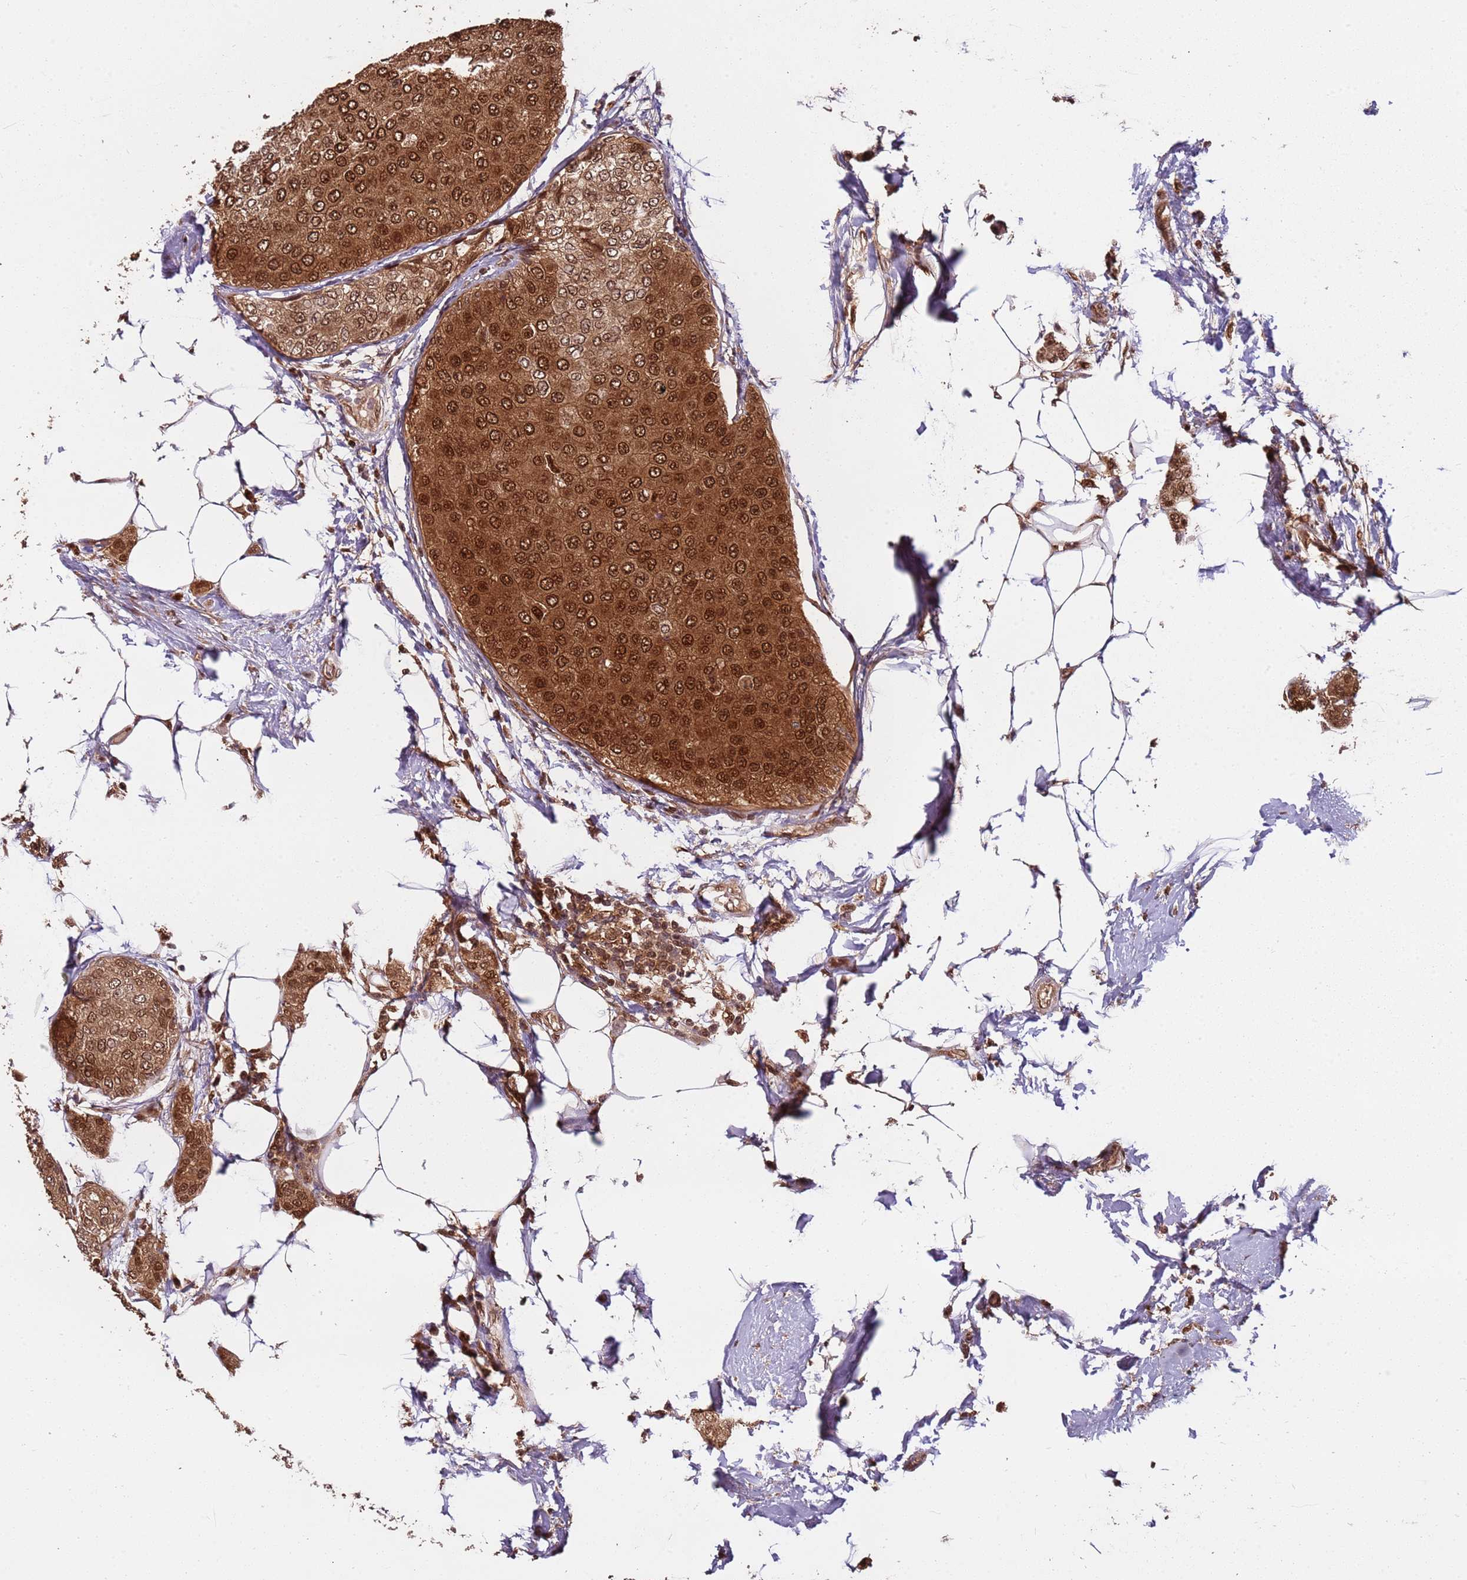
{"staining": {"intensity": "moderate", "quantity": ">75%", "location": "cytoplasmic/membranous,nuclear"}, "tissue": "breast cancer", "cell_type": "Tumor cells", "image_type": "cancer", "snomed": [{"axis": "morphology", "description": "Duct carcinoma"}, {"axis": "topography", "description": "Breast"}], "caption": "Immunohistochemistry staining of breast cancer (infiltrating ductal carcinoma), which reveals medium levels of moderate cytoplasmic/membranous and nuclear staining in approximately >75% of tumor cells indicating moderate cytoplasmic/membranous and nuclear protein positivity. The staining was performed using DAB (3,3'-diaminobenzidine) (brown) for protein detection and nuclei were counterstained in hematoxylin (blue).", "gene": "PGLS", "patient": {"sex": "female", "age": 72}}